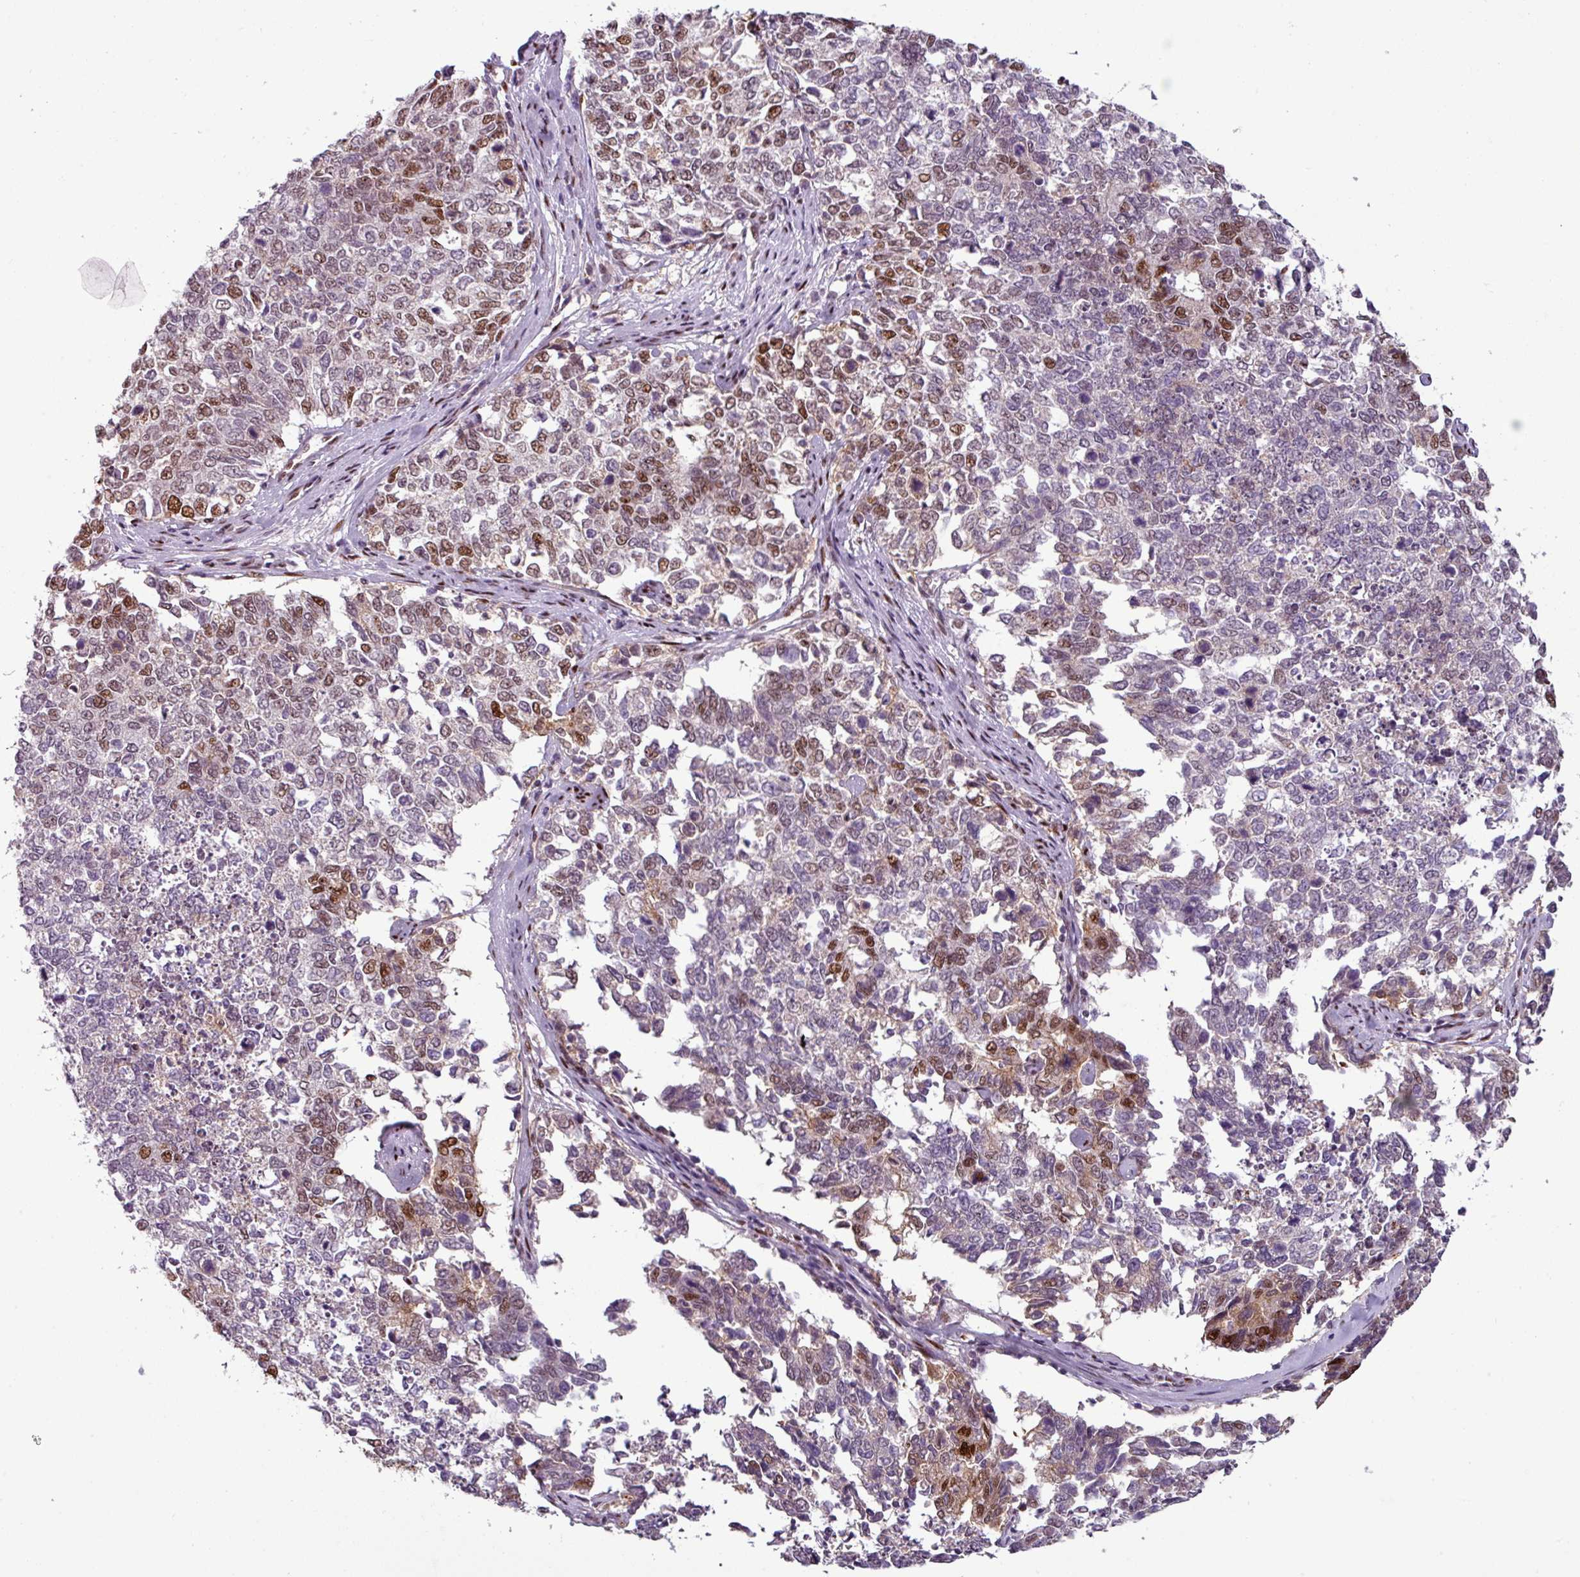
{"staining": {"intensity": "moderate", "quantity": "25%-75%", "location": "nuclear"}, "tissue": "cervical cancer", "cell_type": "Tumor cells", "image_type": "cancer", "snomed": [{"axis": "morphology", "description": "Squamous cell carcinoma, NOS"}, {"axis": "topography", "description": "Cervix"}], "caption": "Immunohistochemical staining of human cervical cancer (squamous cell carcinoma) exhibits medium levels of moderate nuclear protein positivity in approximately 25%-75% of tumor cells. (DAB (3,3'-diaminobenzidine) IHC with brightfield microscopy, high magnification).", "gene": "IRF2BPL", "patient": {"sex": "female", "age": 63}}